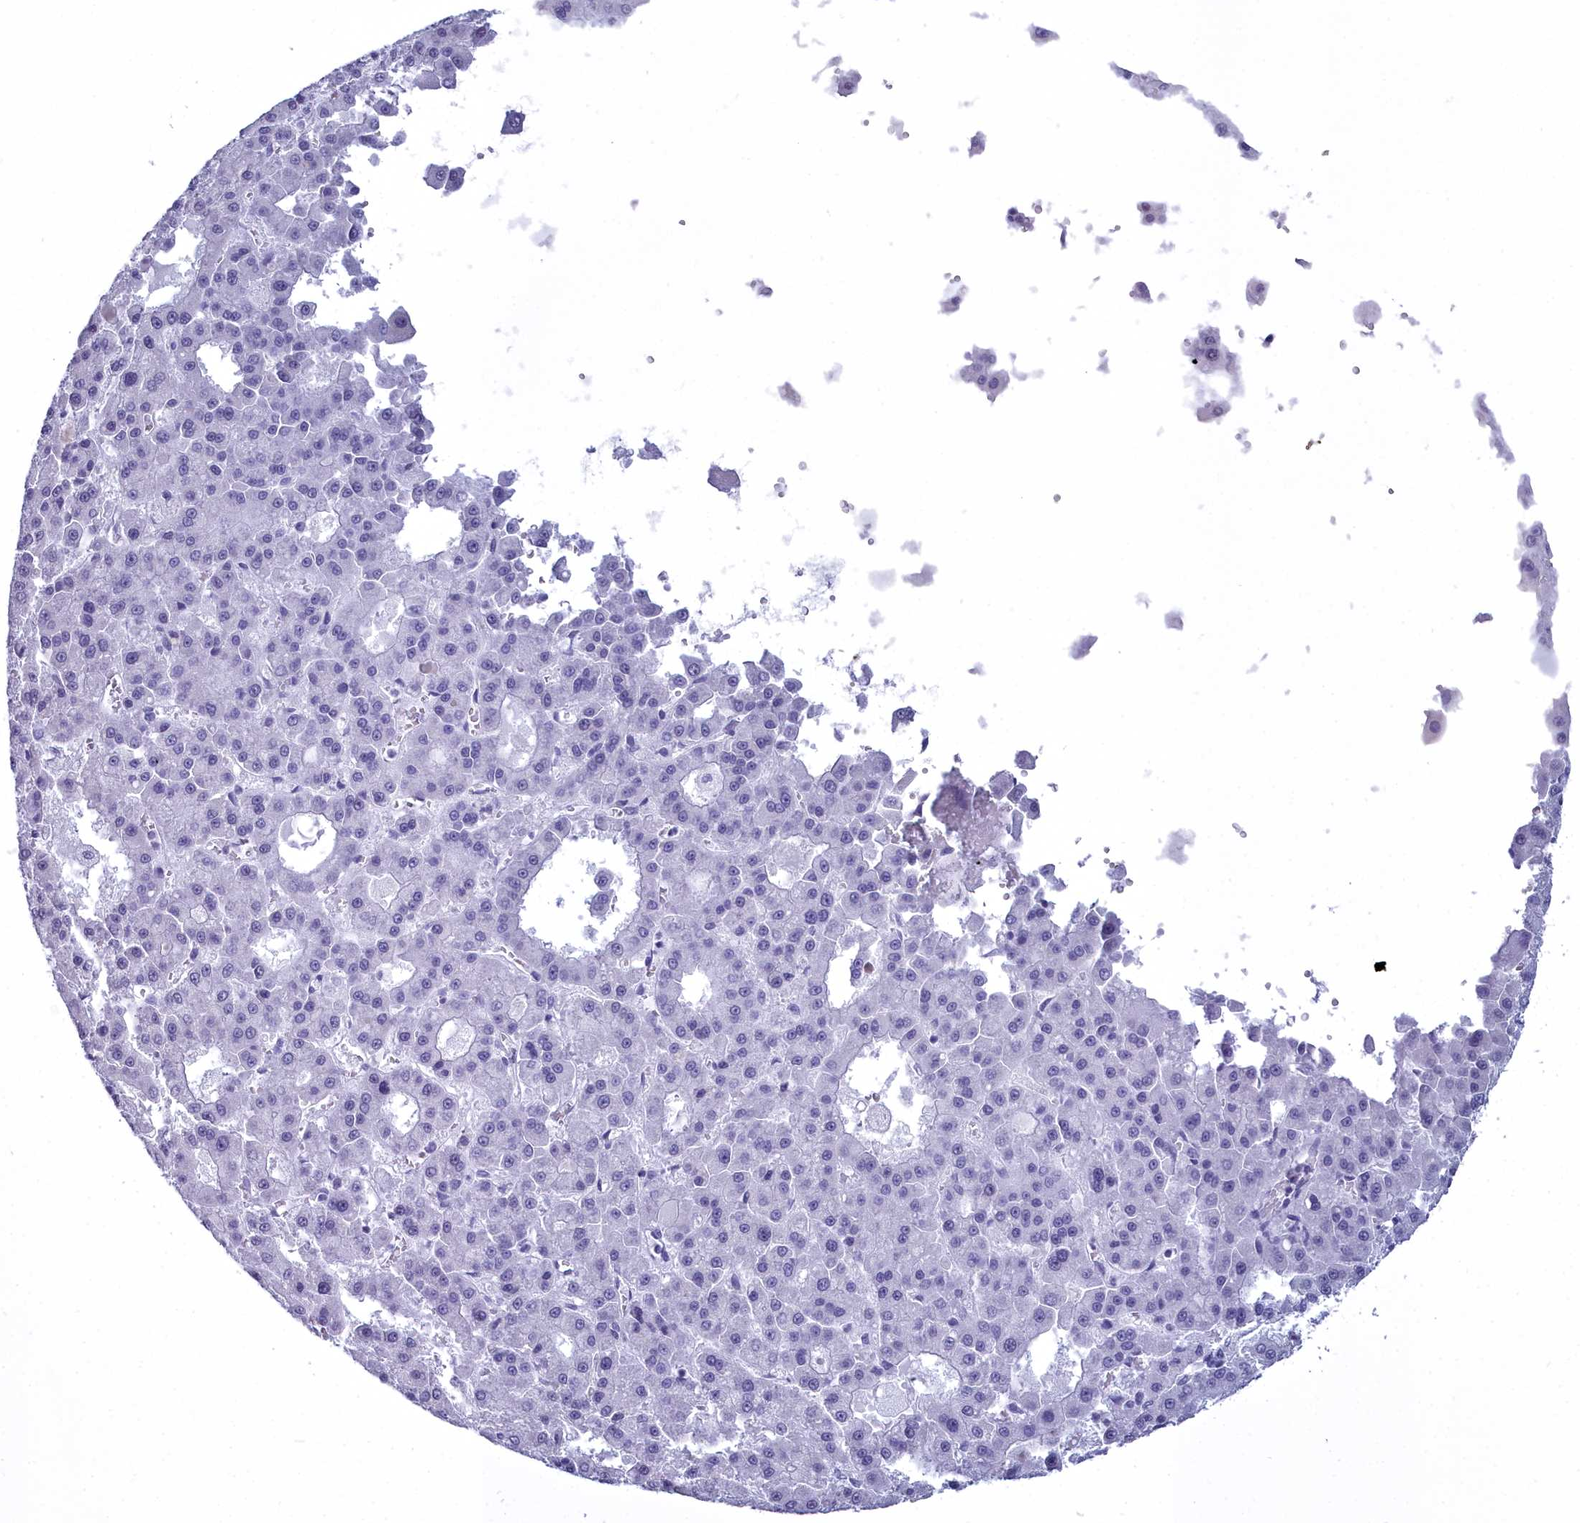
{"staining": {"intensity": "negative", "quantity": "none", "location": "none"}, "tissue": "liver cancer", "cell_type": "Tumor cells", "image_type": "cancer", "snomed": [{"axis": "morphology", "description": "Carcinoma, Hepatocellular, NOS"}, {"axis": "topography", "description": "Liver"}], "caption": "There is no significant staining in tumor cells of liver cancer.", "gene": "MAP6", "patient": {"sex": "male", "age": 70}}